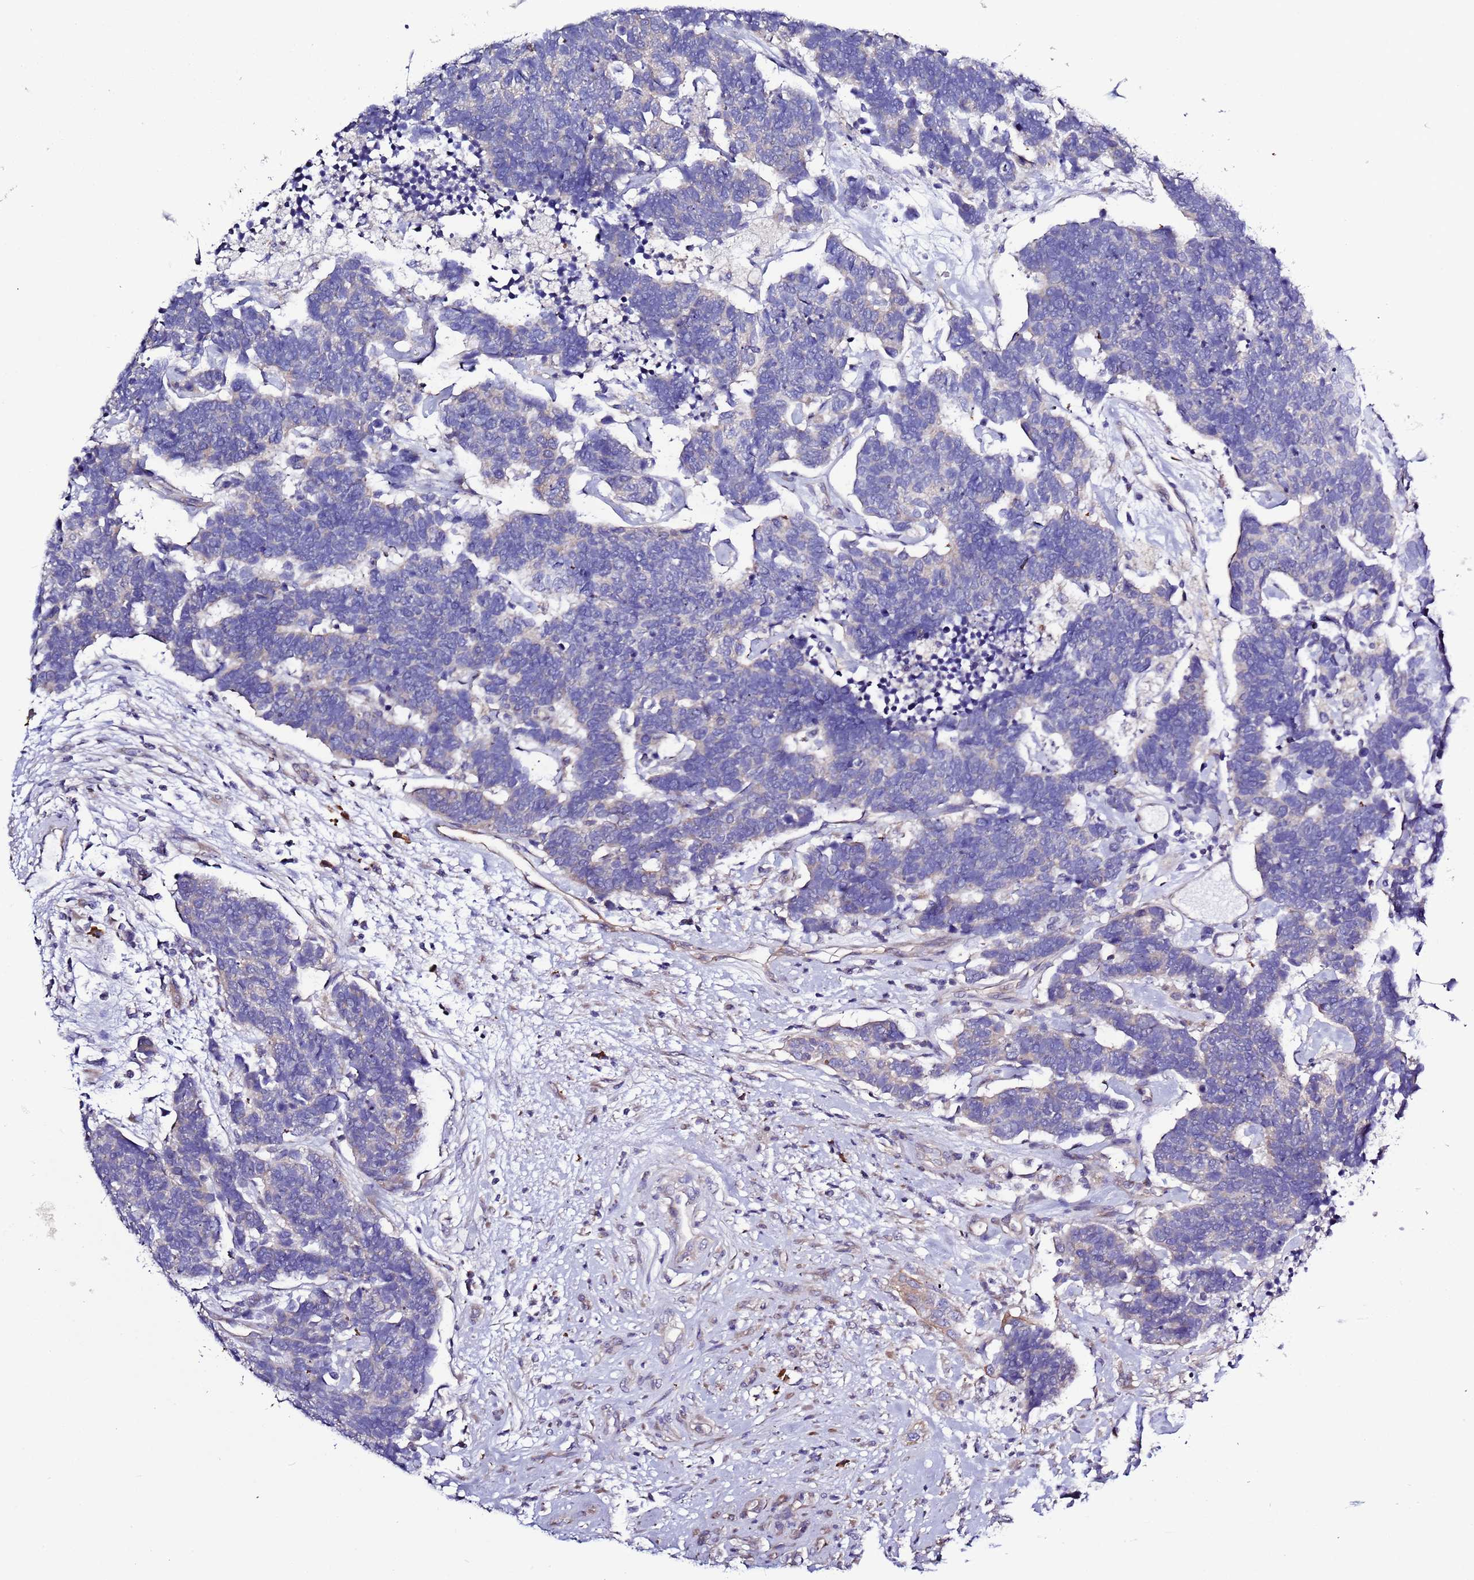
{"staining": {"intensity": "negative", "quantity": "none", "location": "none"}, "tissue": "carcinoid", "cell_type": "Tumor cells", "image_type": "cancer", "snomed": [{"axis": "morphology", "description": "Carcinoma, NOS"}, {"axis": "morphology", "description": "Carcinoid, malignant, NOS"}, {"axis": "topography", "description": "Urinary bladder"}], "caption": "DAB immunohistochemical staining of carcinoid shows no significant positivity in tumor cells.", "gene": "SPCS1", "patient": {"sex": "male", "age": 57}}